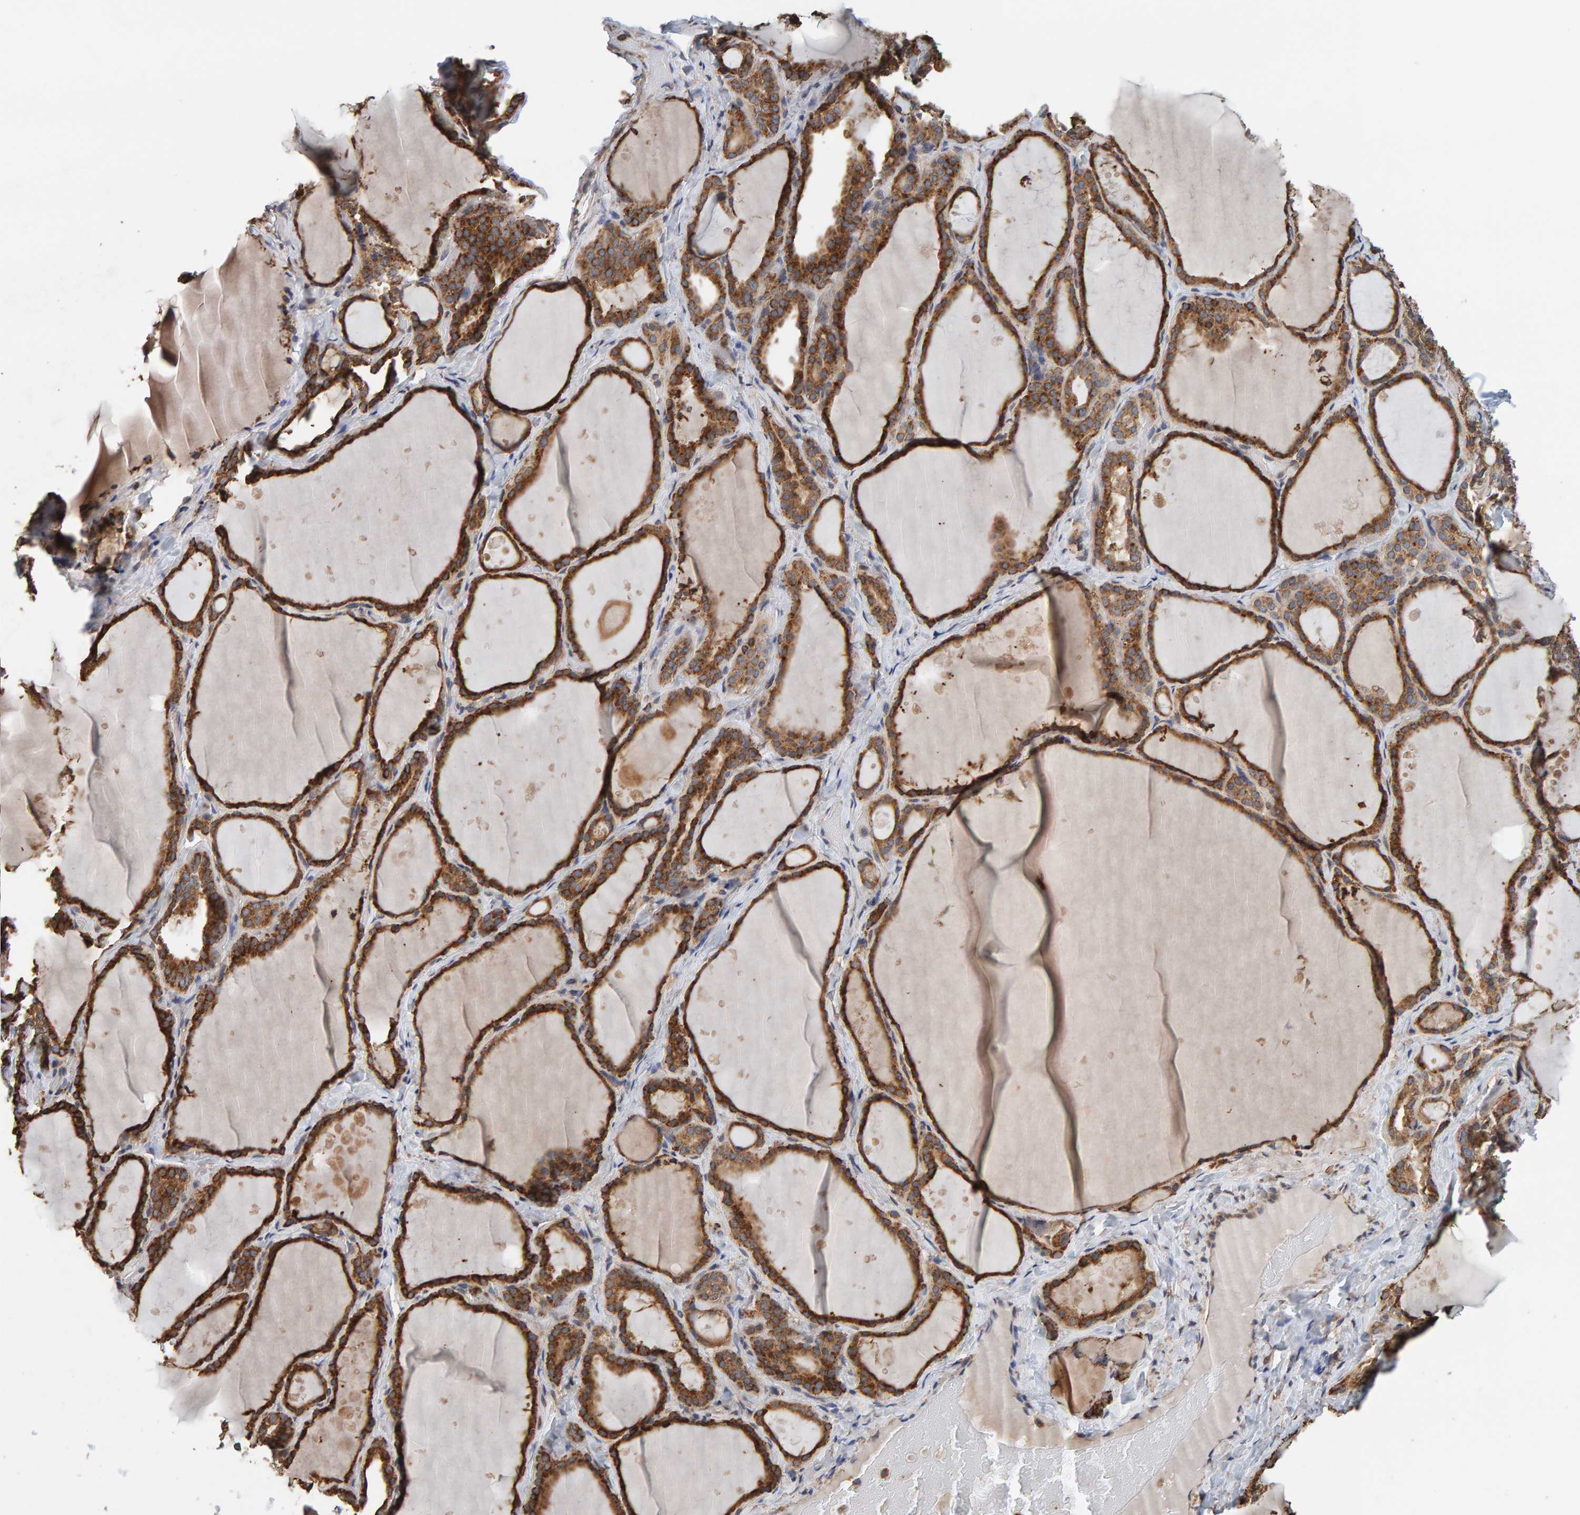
{"staining": {"intensity": "strong", "quantity": ">75%", "location": "cytoplasmic/membranous"}, "tissue": "thyroid gland", "cell_type": "Glandular cells", "image_type": "normal", "snomed": [{"axis": "morphology", "description": "Normal tissue, NOS"}, {"axis": "topography", "description": "Thyroid gland"}], "caption": "Approximately >75% of glandular cells in benign human thyroid gland show strong cytoplasmic/membranous protein positivity as visualized by brown immunohistochemical staining.", "gene": "PLA2G3", "patient": {"sex": "female", "age": 44}}